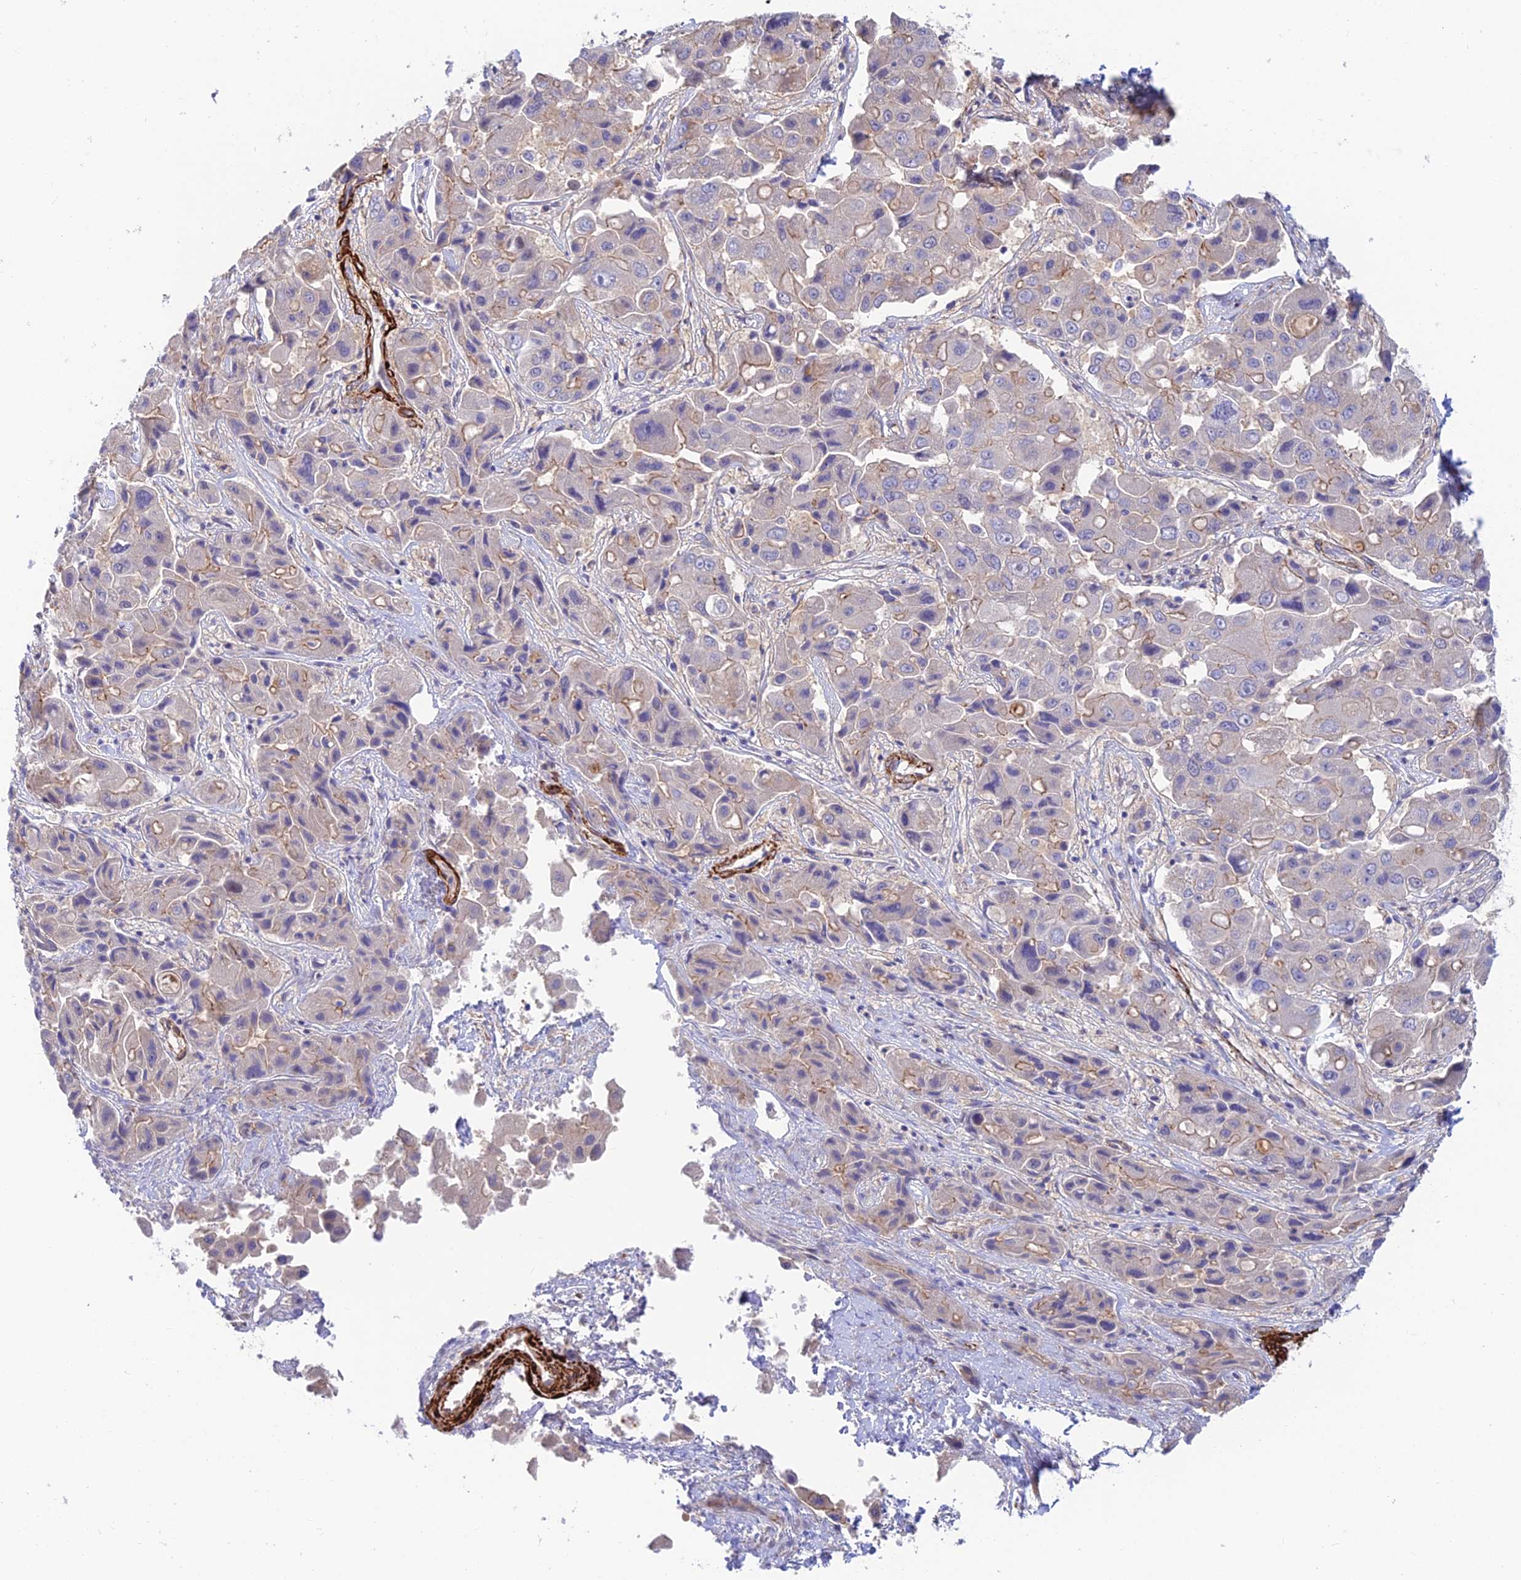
{"staining": {"intensity": "moderate", "quantity": "<25%", "location": "cytoplasmic/membranous"}, "tissue": "liver cancer", "cell_type": "Tumor cells", "image_type": "cancer", "snomed": [{"axis": "morphology", "description": "Cholangiocarcinoma"}, {"axis": "topography", "description": "Liver"}], "caption": "Moderate cytoplasmic/membranous positivity for a protein is appreciated in approximately <25% of tumor cells of liver cholangiocarcinoma using immunohistochemistry (IHC).", "gene": "ANKRD50", "patient": {"sex": "male", "age": 67}}